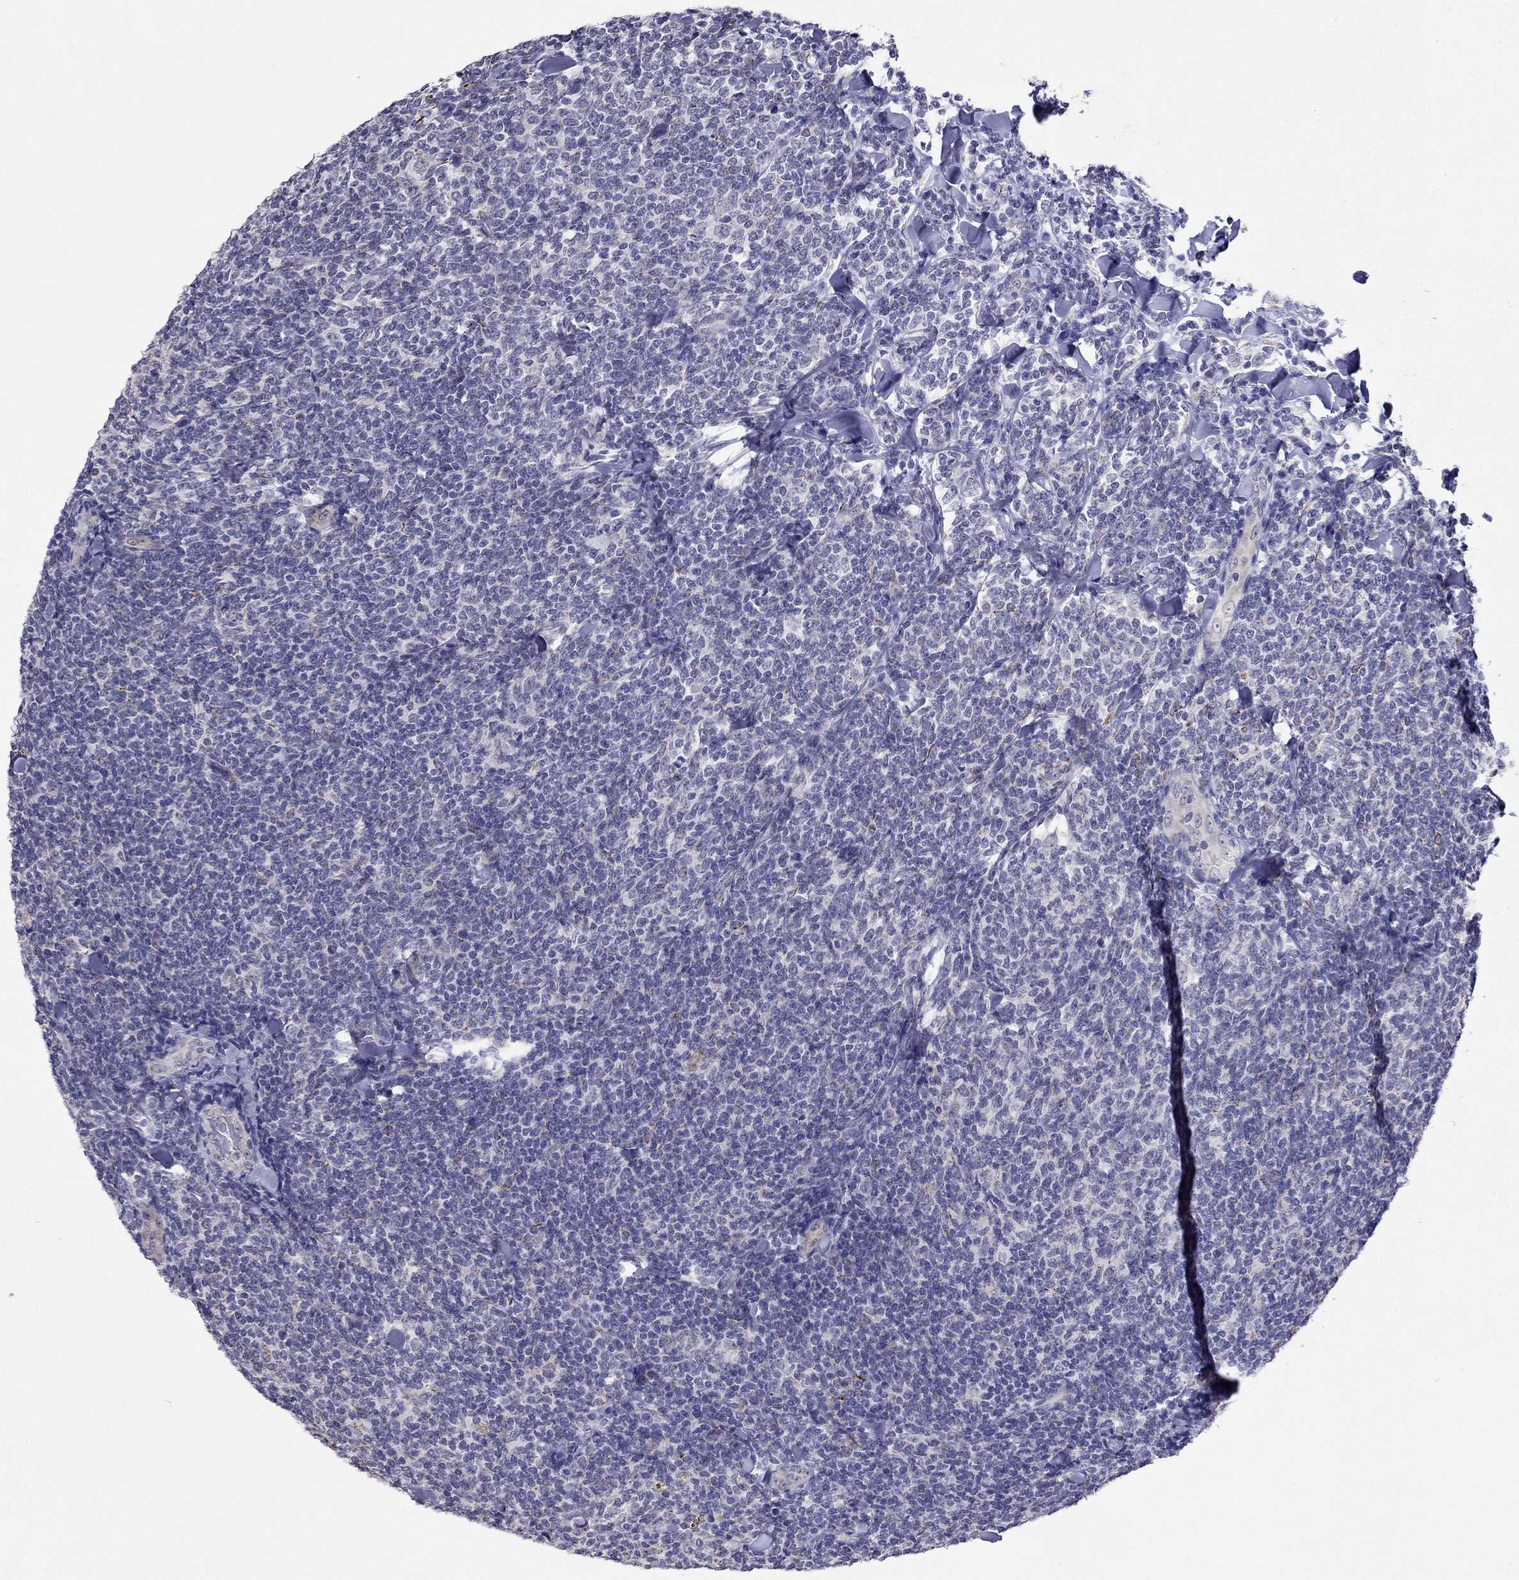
{"staining": {"intensity": "negative", "quantity": "none", "location": "none"}, "tissue": "lymphoma", "cell_type": "Tumor cells", "image_type": "cancer", "snomed": [{"axis": "morphology", "description": "Malignant lymphoma, non-Hodgkin's type, Low grade"}, {"axis": "topography", "description": "Lymph node"}], "caption": "IHC histopathology image of human lymphoma stained for a protein (brown), which shows no expression in tumor cells.", "gene": "MYO3B", "patient": {"sex": "female", "age": 56}}